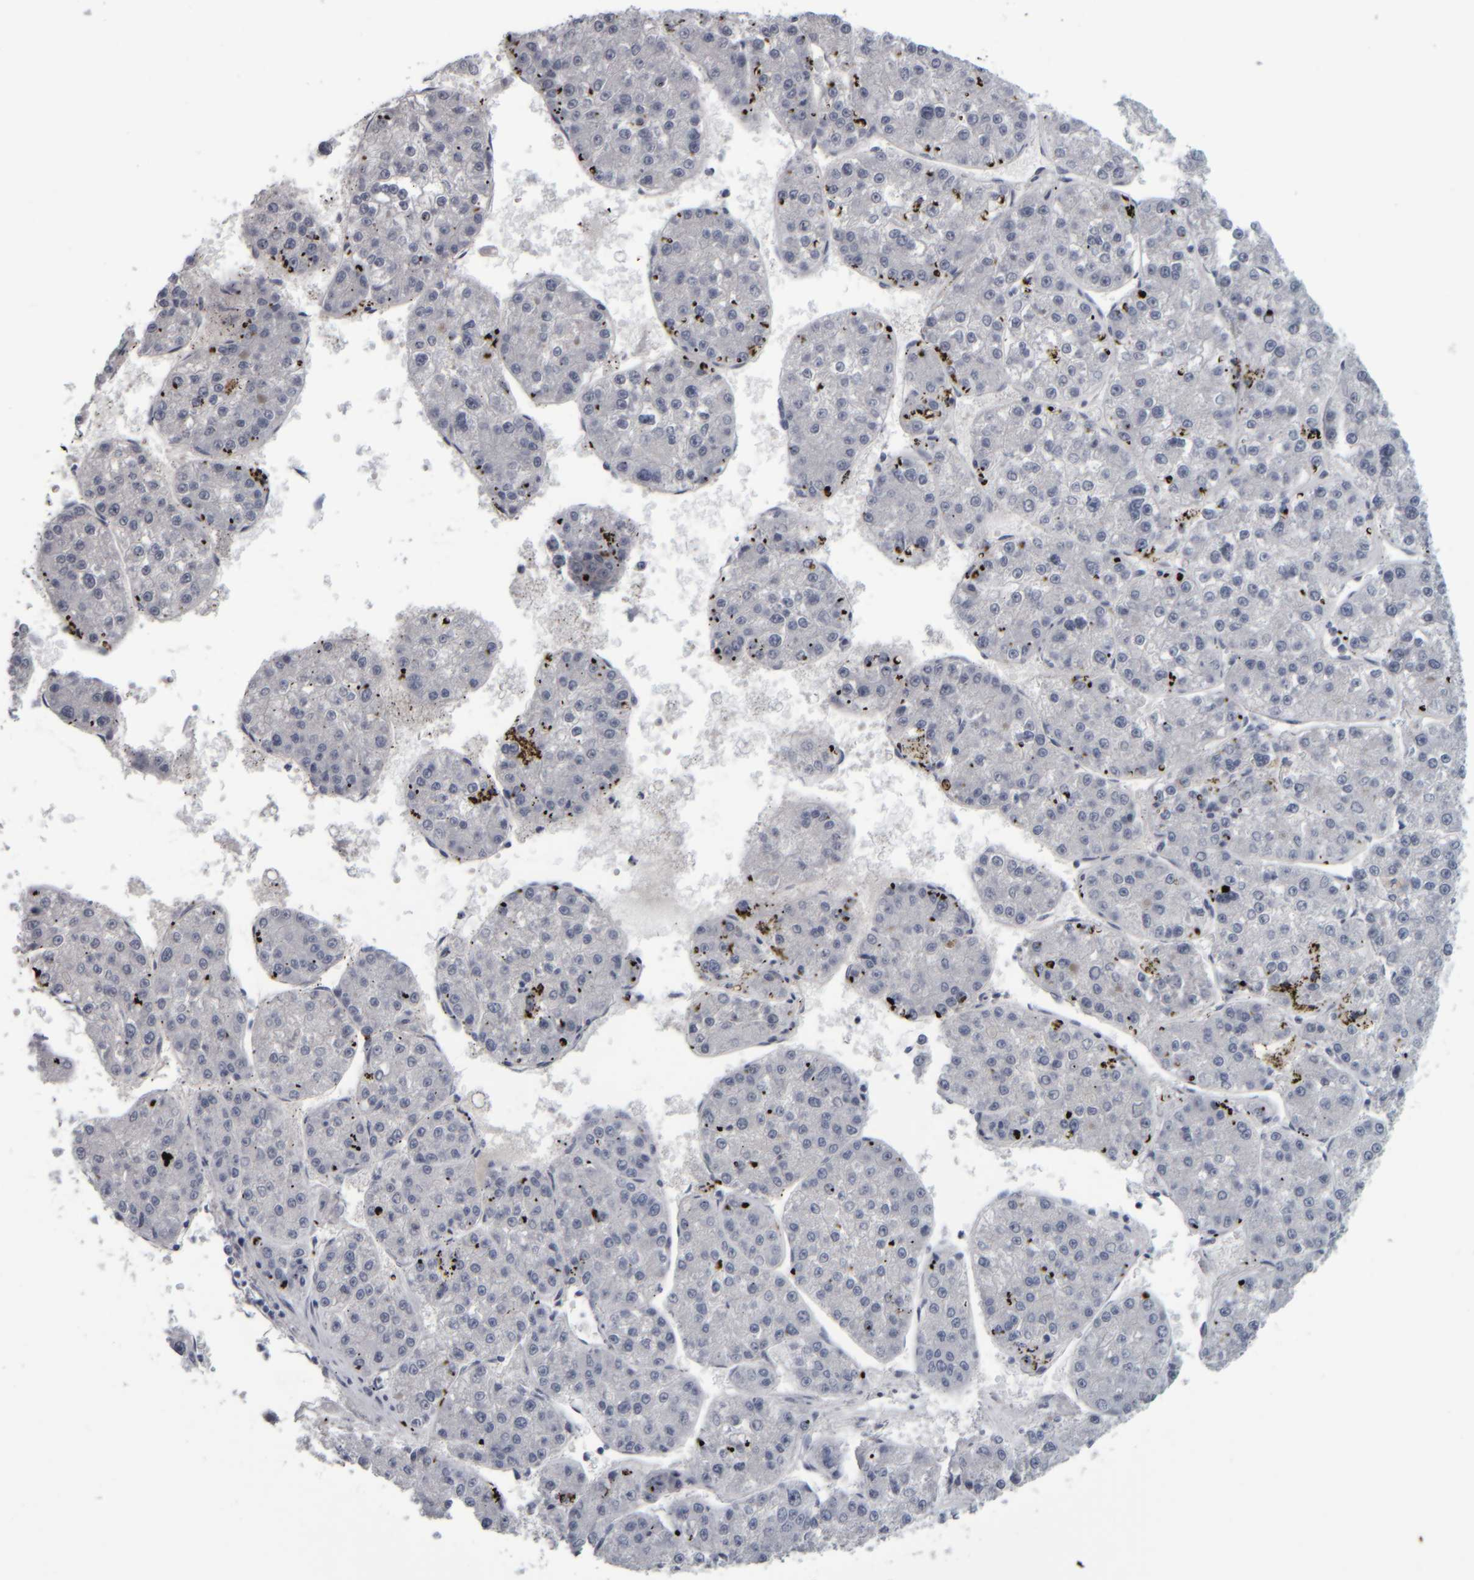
{"staining": {"intensity": "negative", "quantity": "none", "location": "none"}, "tissue": "liver cancer", "cell_type": "Tumor cells", "image_type": "cancer", "snomed": [{"axis": "morphology", "description": "Carcinoma, Hepatocellular, NOS"}, {"axis": "topography", "description": "Liver"}], "caption": "A photomicrograph of human liver hepatocellular carcinoma is negative for staining in tumor cells. (DAB immunohistochemistry, high magnification).", "gene": "CAVIN4", "patient": {"sex": "female", "age": 73}}